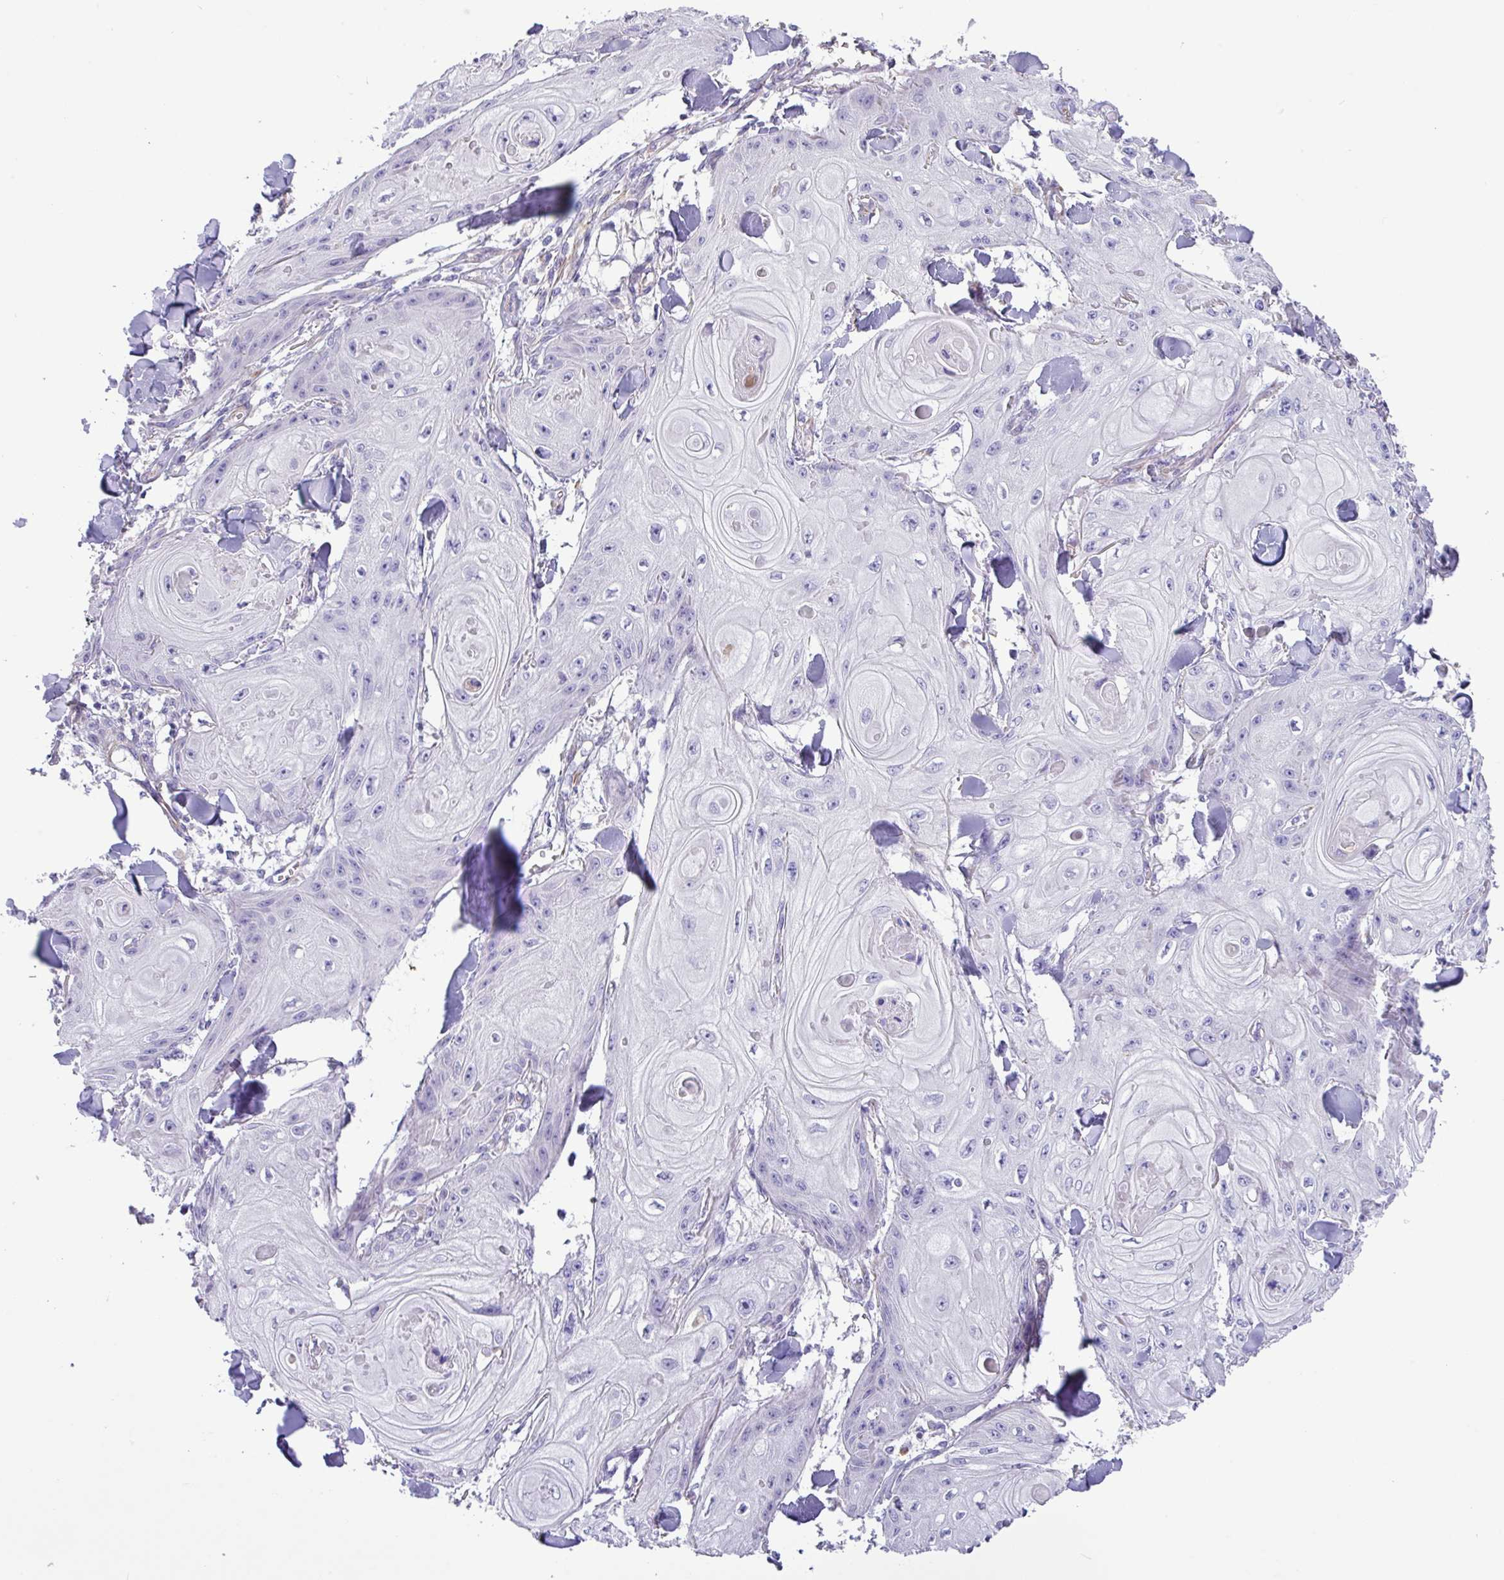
{"staining": {"intensity": "negative", "quantity": "none", "location": "none"}, "tissue": "skin cancer", "cell_type": "Tumor cells", "image_type": "cancer", "snomed": [{"axis": "morphology", "description": "Squamous cell carcinoma, NOS"}, {"axis": "topography", "description": "Skin"}], "caption": "The image shows no staining of tumor cells in skin cancer (squamous cell carcinoma). The staining is performed using DAB (3,3'-diaminobenzidine) brown chromogen with nuclei counter-stained in using hematoxylin.", "gene": "MRM2", "patient": {"sex": "male", "age": 74}}